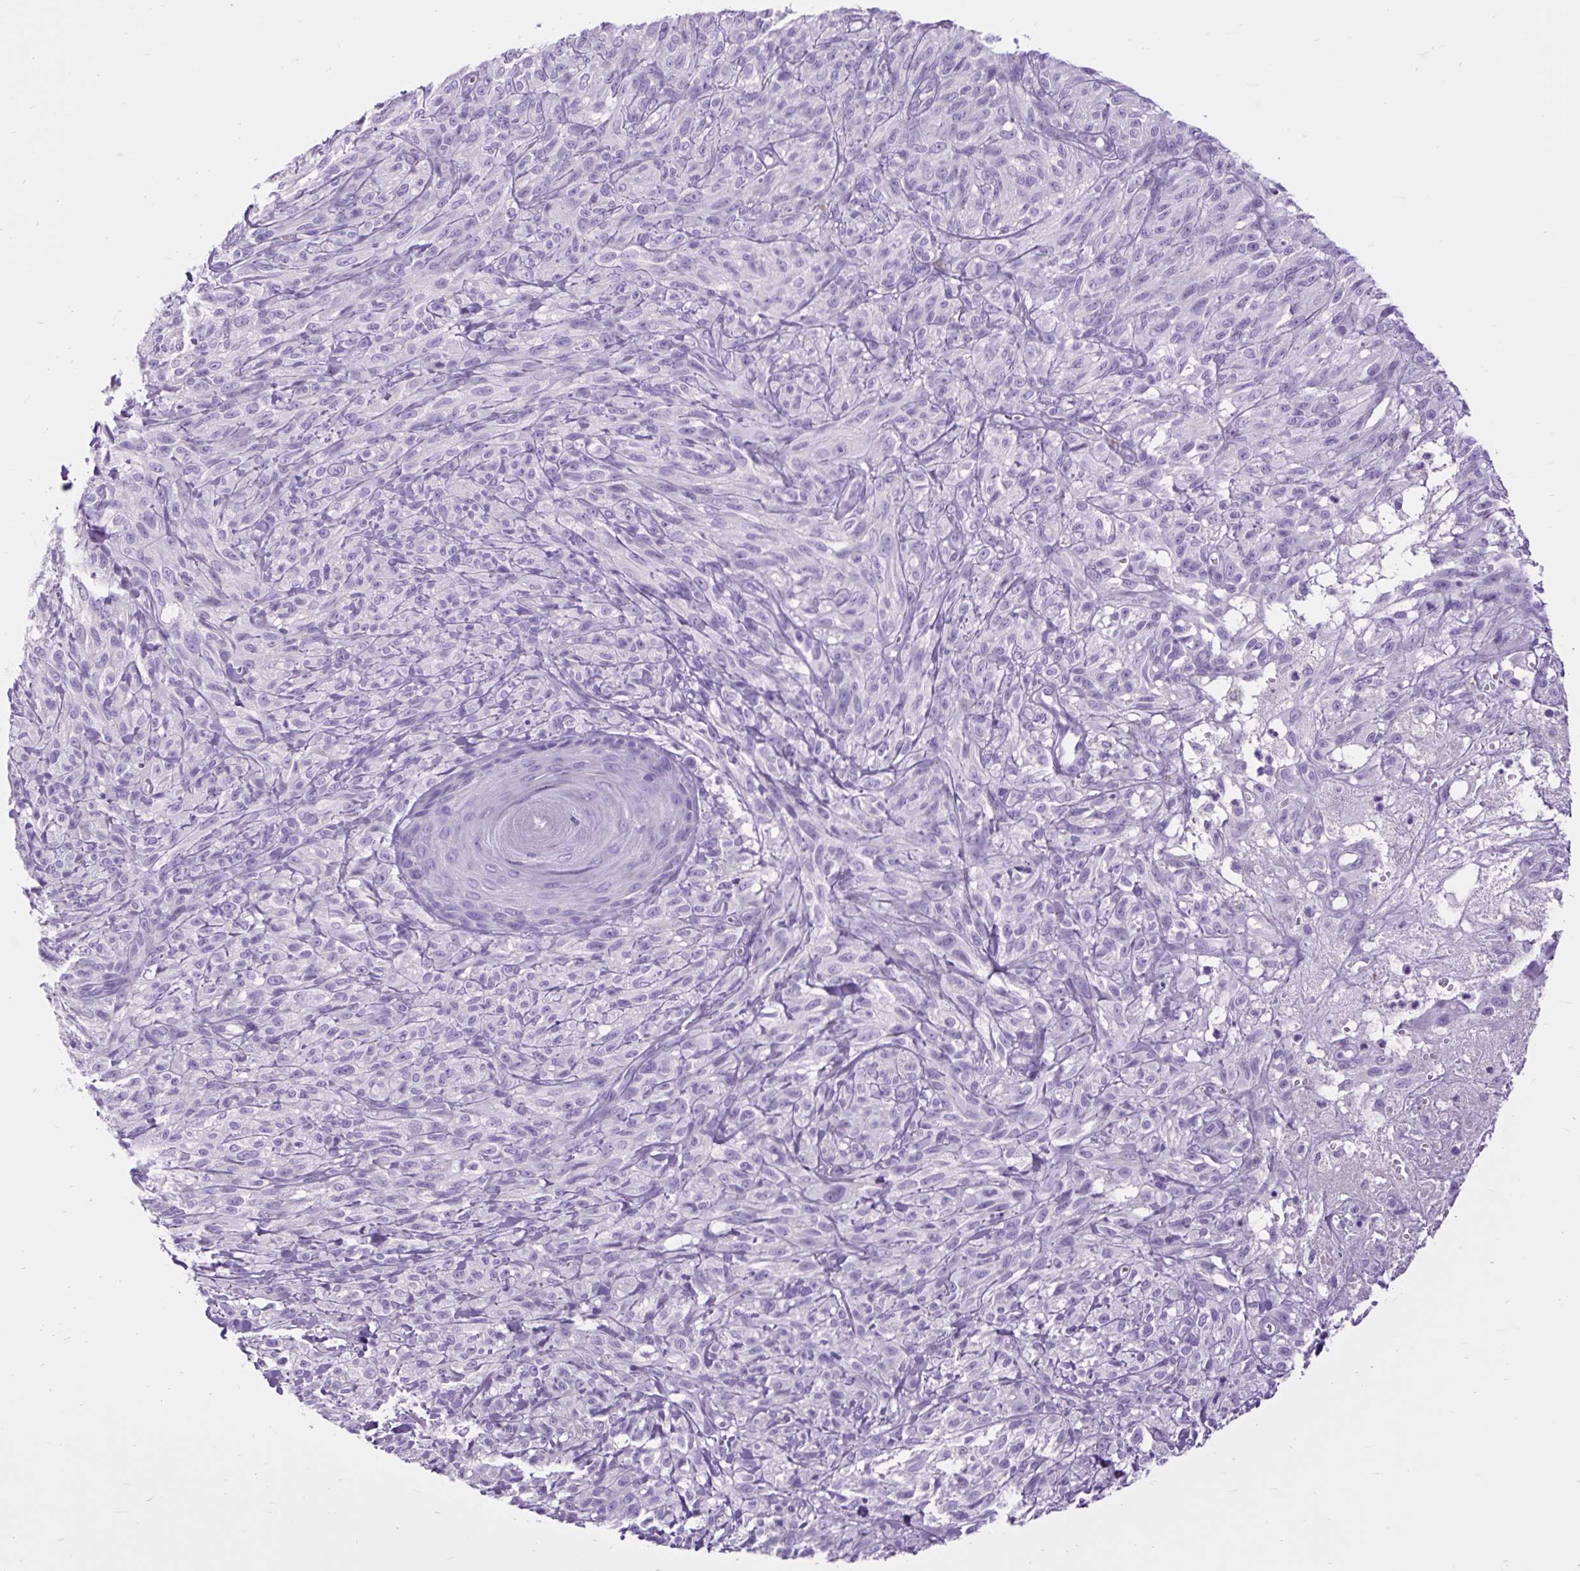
{"staining": {"intensity": "negative", "quantity": "none", "location": "none"}, "tissue": "melanoma", "cell_type": "Tumor cells", "image_type": "cancer", "snomed": [{"axis": "morphology", "description": "Malignant melanoma, NOS"}, {"axis": "topography", "description": "Skin of upper arm"}], "caption": "Immunohistochemical staining of human melanoma reveals no significant positivity in tumor cells. (Stains: DAB (3,3'-diaminobenzidine) immunohistochemistry with hematoxylin counter stain, Microscopy: brightfield microscopy at high magnification).", "gene": "DPP6", "patient": {"sex": "female", "age": 65}}